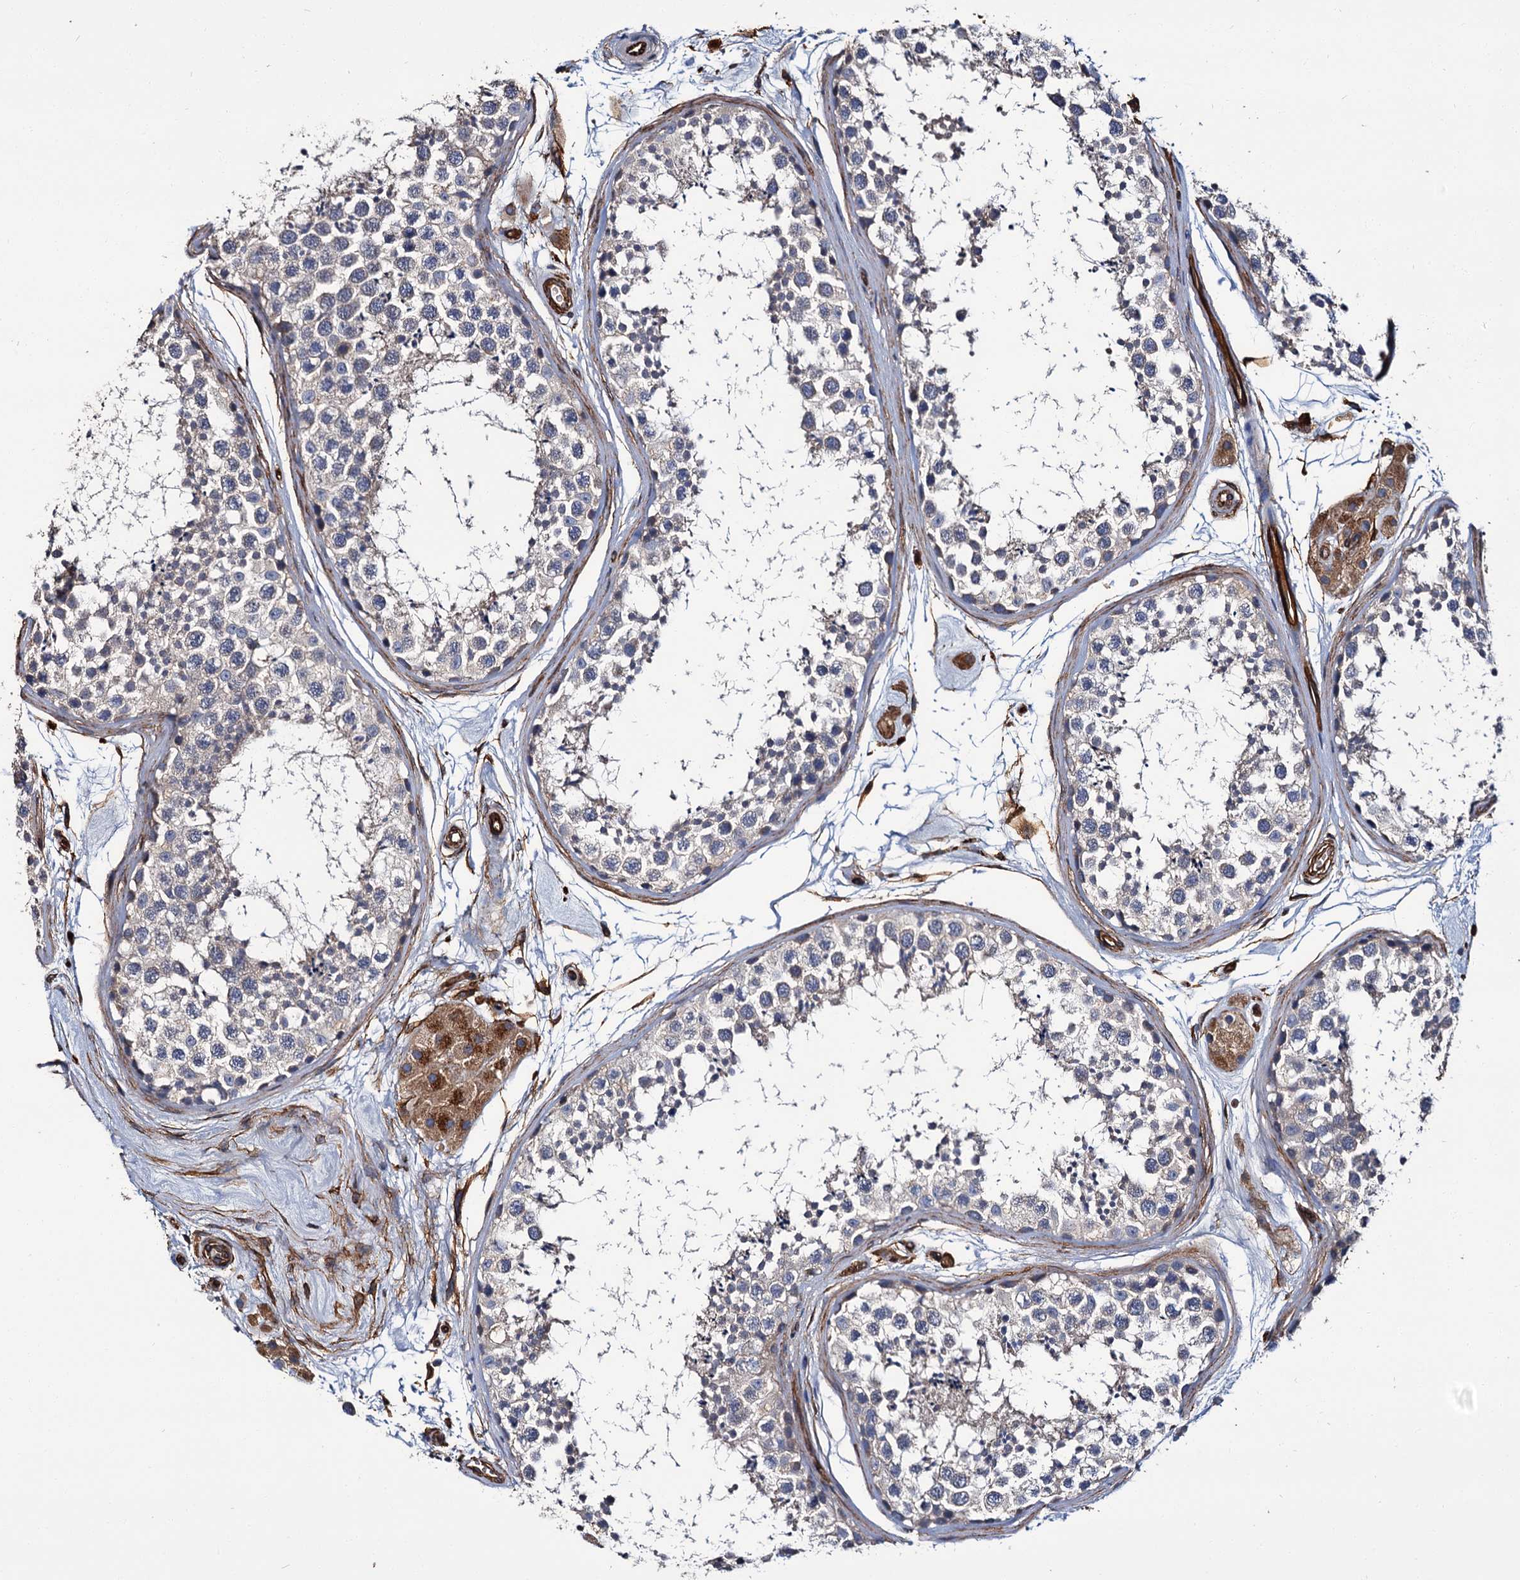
{"staining": {"intensity": "negative", "quantity": "none", "location": "none"}, "tissue": "testis", "cell_type": "Cells in seminiferous ducts", "image_type": "normal", "snomed": [{"axis": "morphology", "description": "Normal tissue, NOS"}, {"axis": "topography", "description": "Testis"}], "caption": "Image shows no protein staining in cells in seminiferous ducts of benign testis. Brightfield microscopy of immunohistochemistry (IHC) stained with DAB (brown) and hematoxylin (blue), captured at high magnification.", "gene": "CACNA1C", "patient": {"sex": "male", "age": 56}}